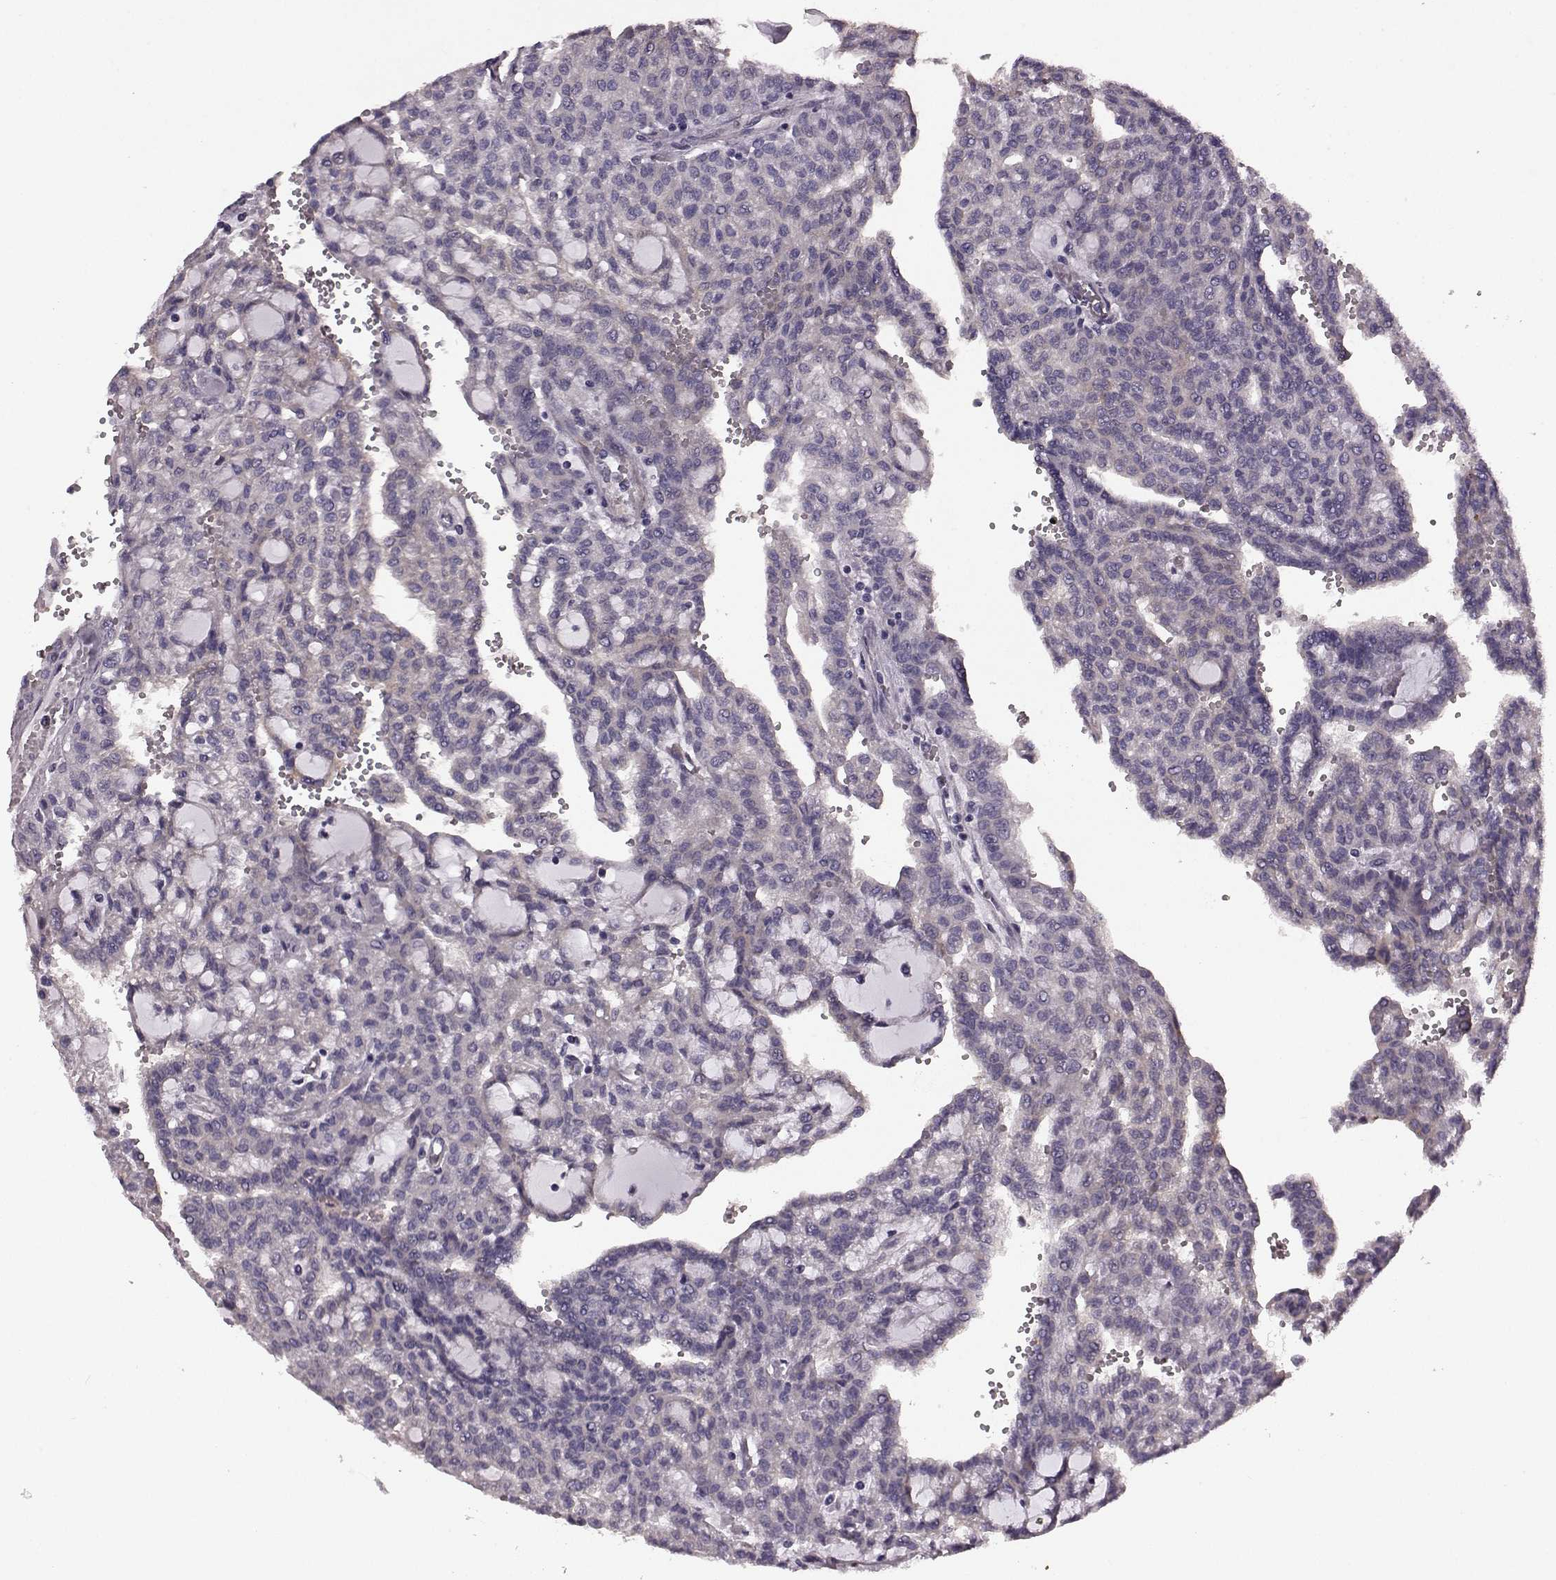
{"staining": {"intensity": "negative", "quantity": "none", "location": "none"}, "tissue": "renal cancer", "cell_type": "Tumor cells", "image_type": "cancer", "snomed": [{"axis": "morphology", "description": "Adenocarcinoma, NOS"}, {"axis": "topography", "description": "Kidney"}], "caption": "Photomicrograph shows no significant protein staining in tumor cells of adenocarcinoma (renal). (DAB (3,3'-diaminobenzidine) immunohistochemistry (IHC) with hematoxylin counter stain).", "gene": "GRK1", "patient": {"sex": "male", "age": 63}}